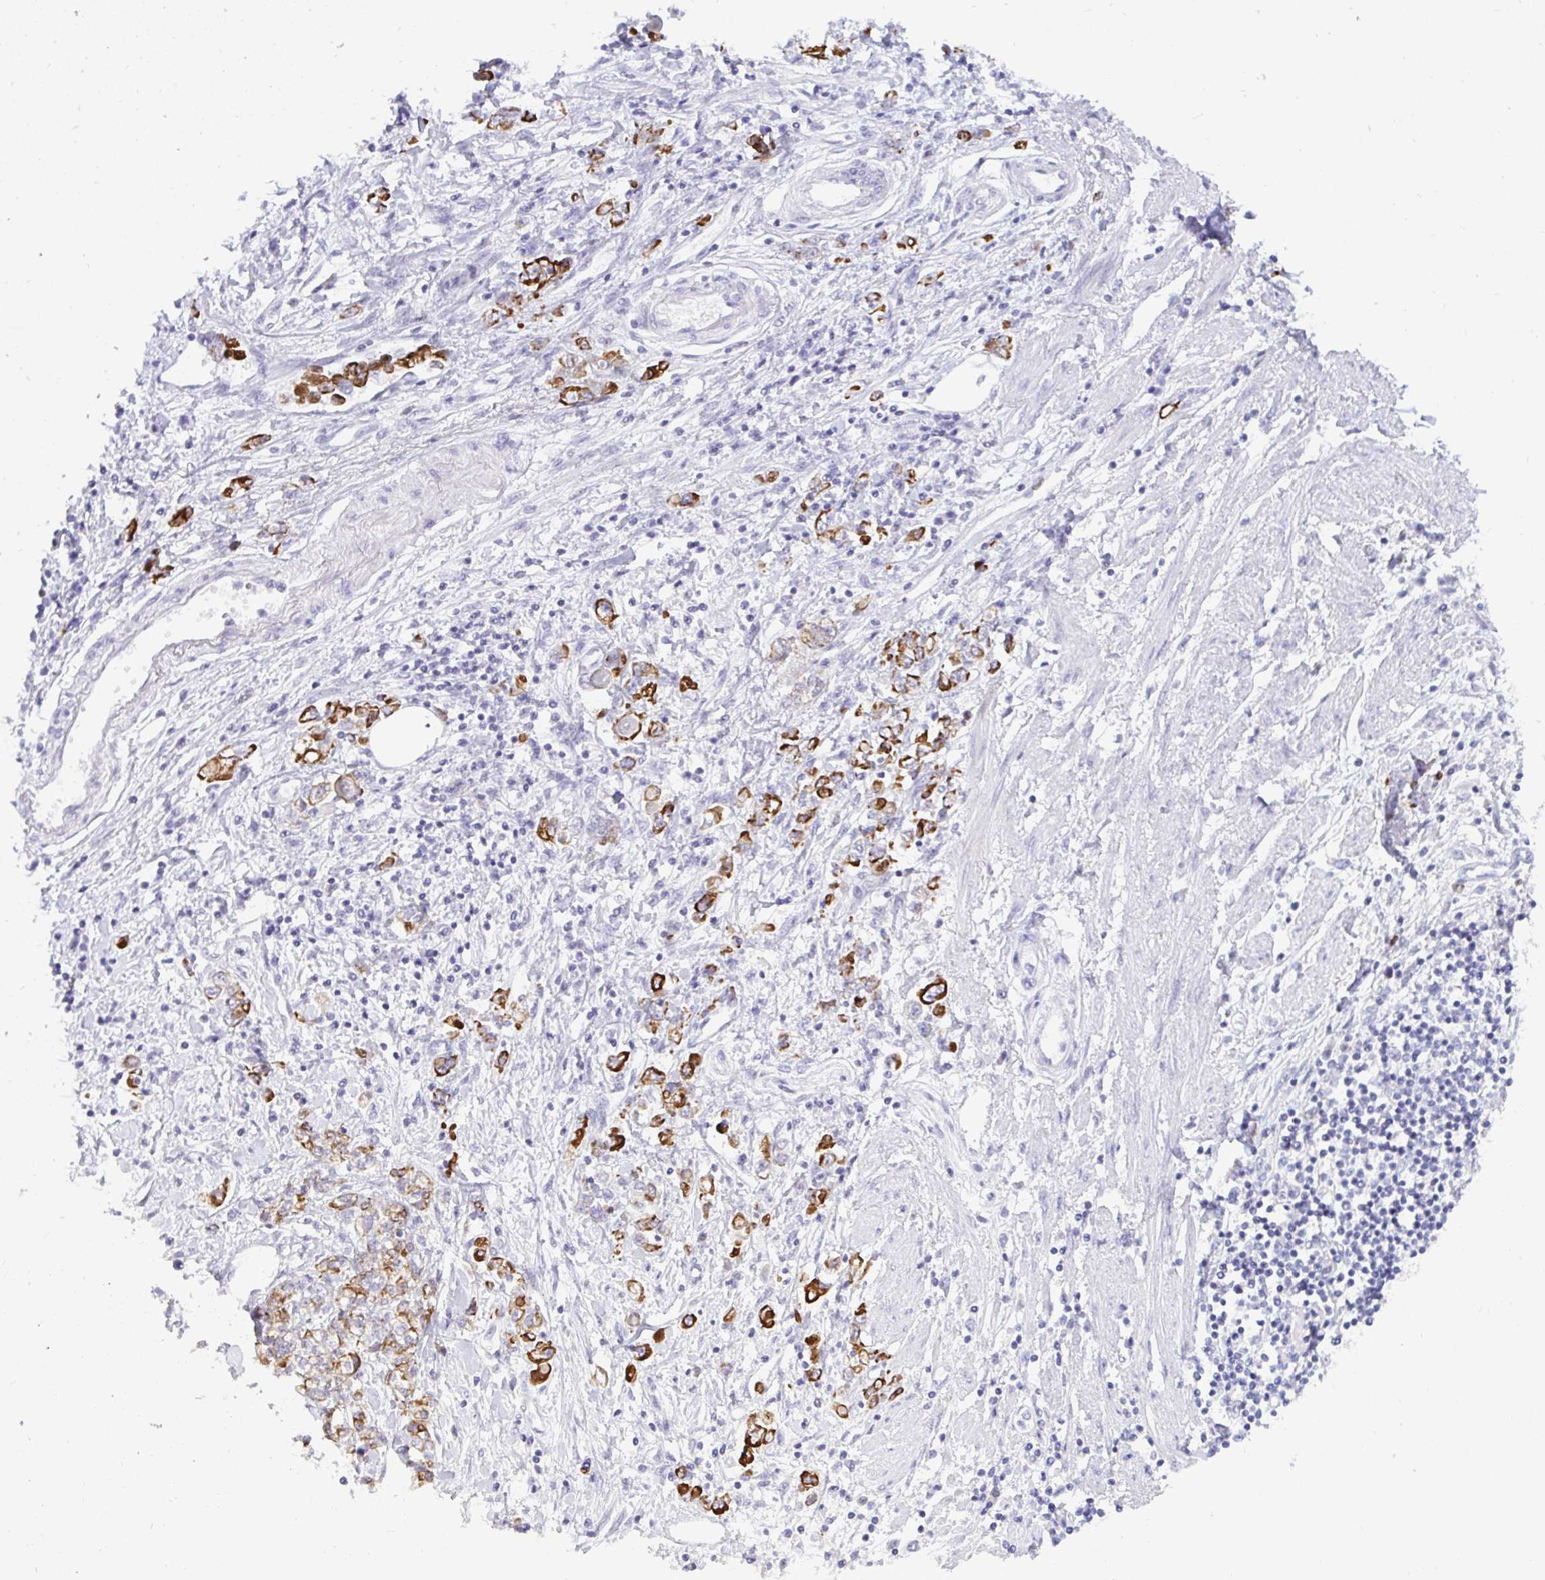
{"staining": {"intensity": "strong", "quantity": ">75%", "location": "cytoplasmic/membranous"}, "tissue": "stomach cancer", "cell_type": "Tumor cells", "image_type": "cancer", "snomed": [{"axis": "morphology", "description": "Adenocarcinoma, NOS"}, {"axis": "topography", "description": "Stomach"}], "caption": "DAB (3,3'-diaminobenzidine) immunohistochemical staining of human stomach cancer demonstrates strong cytoplasmic/membranous protein staining in about >75% of tumor cells.", "gene": "EPOP", "patient": {"sex": "female", "age": 76}}